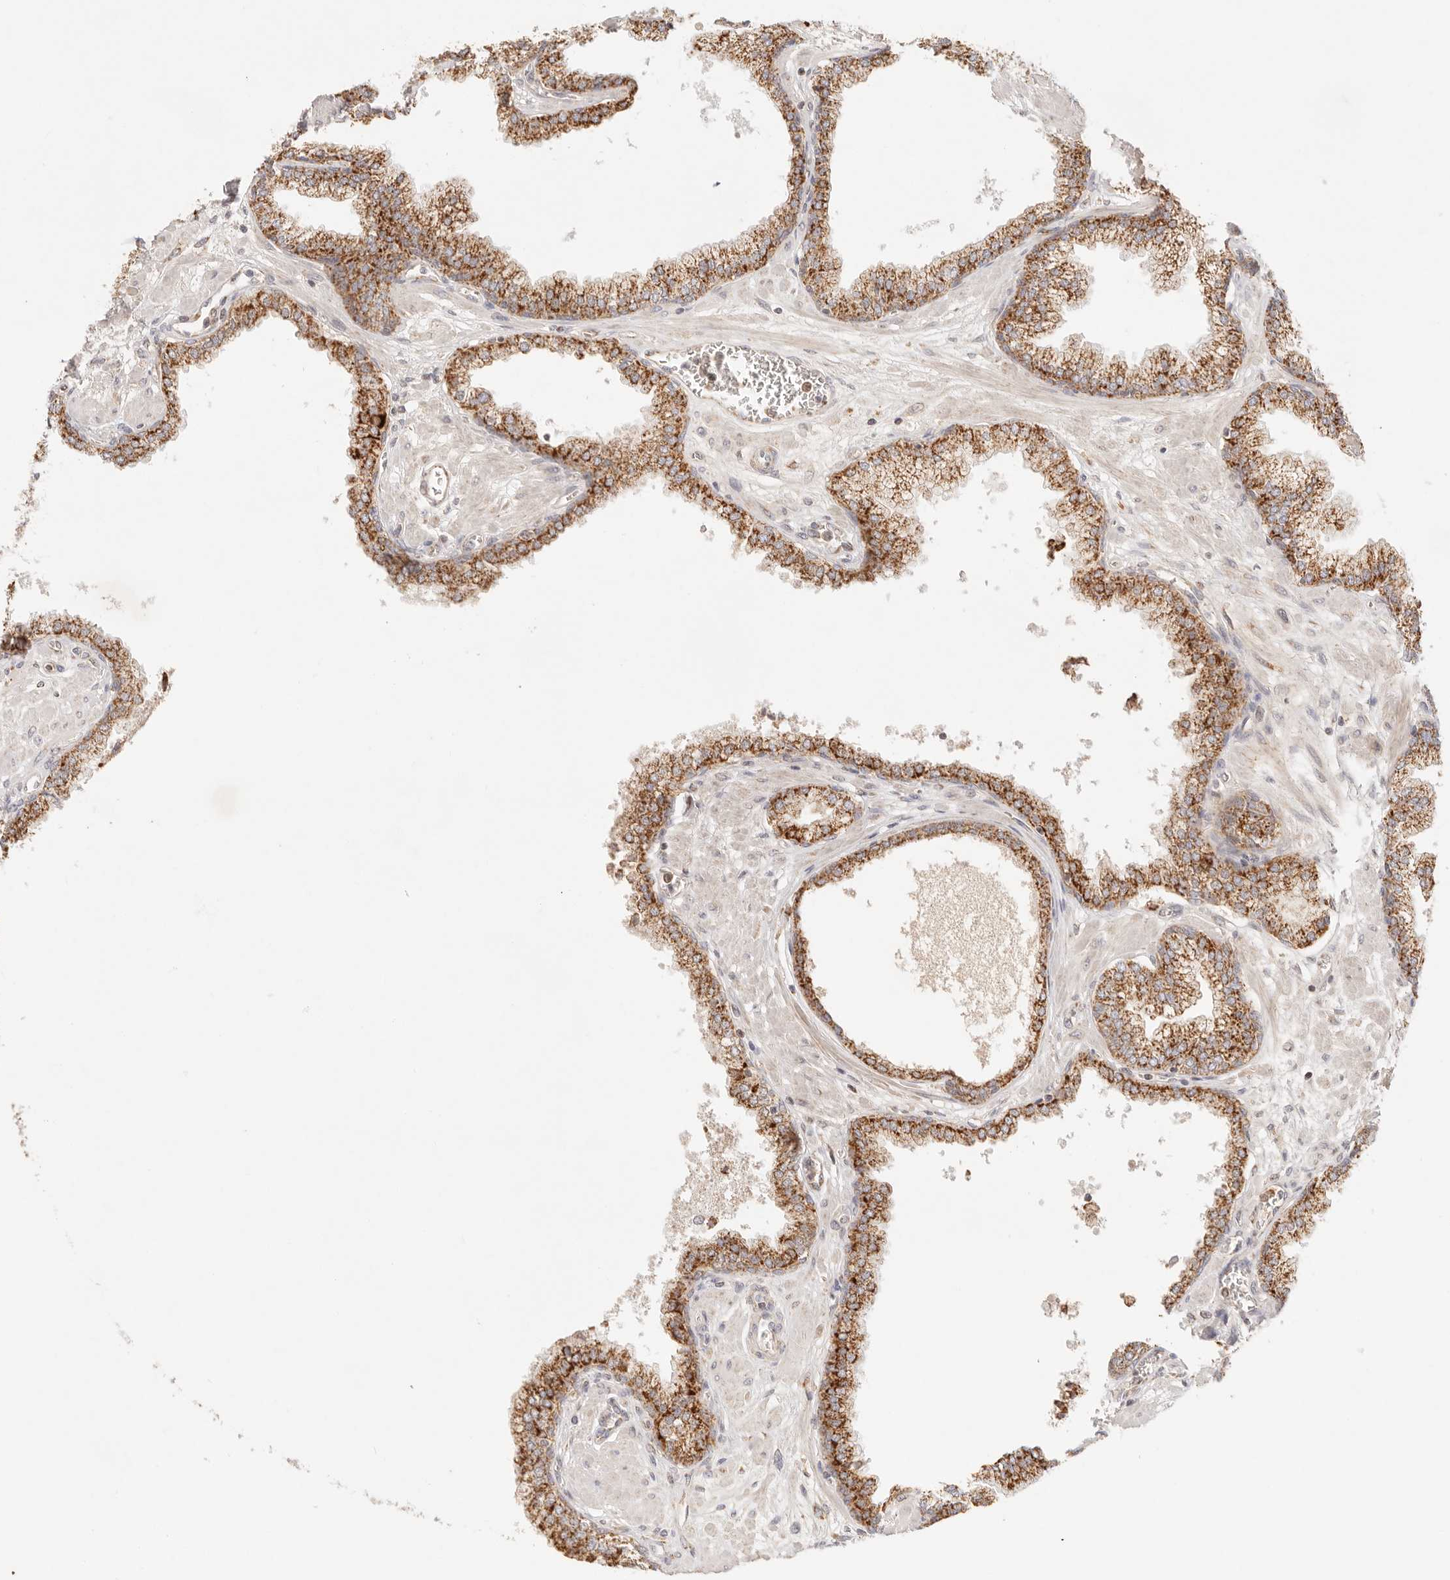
{"staining": {"intensity": "strong", "quantity": "25%-75%", "location": "cytoplasmic/membranous"}, "tissue": "prostate", "cell_type": "Glandular cells", "image_type": "normal", "snomed": [{"axis": "morphology", "description": "Normal tissue, NOS"}, {"axis": "morphology", "description": "Urothelial carcinoma, Low grade"}, {"axis": "topography", "description": "Urinary bladder"}, {"axis": "topography", "description": "Prostate"}], "caption": "Prostate stained for a protein exhibits strong cytoplasmic/membranous positivity in glandular cells. The staining was performed using DAB to visualize the protein expression in brown, while the nuclei were stained in blue with hematoxylin (Magnification: 20x).", "gene": "COA6", "patient": {"sex": "male", "age": 60}}